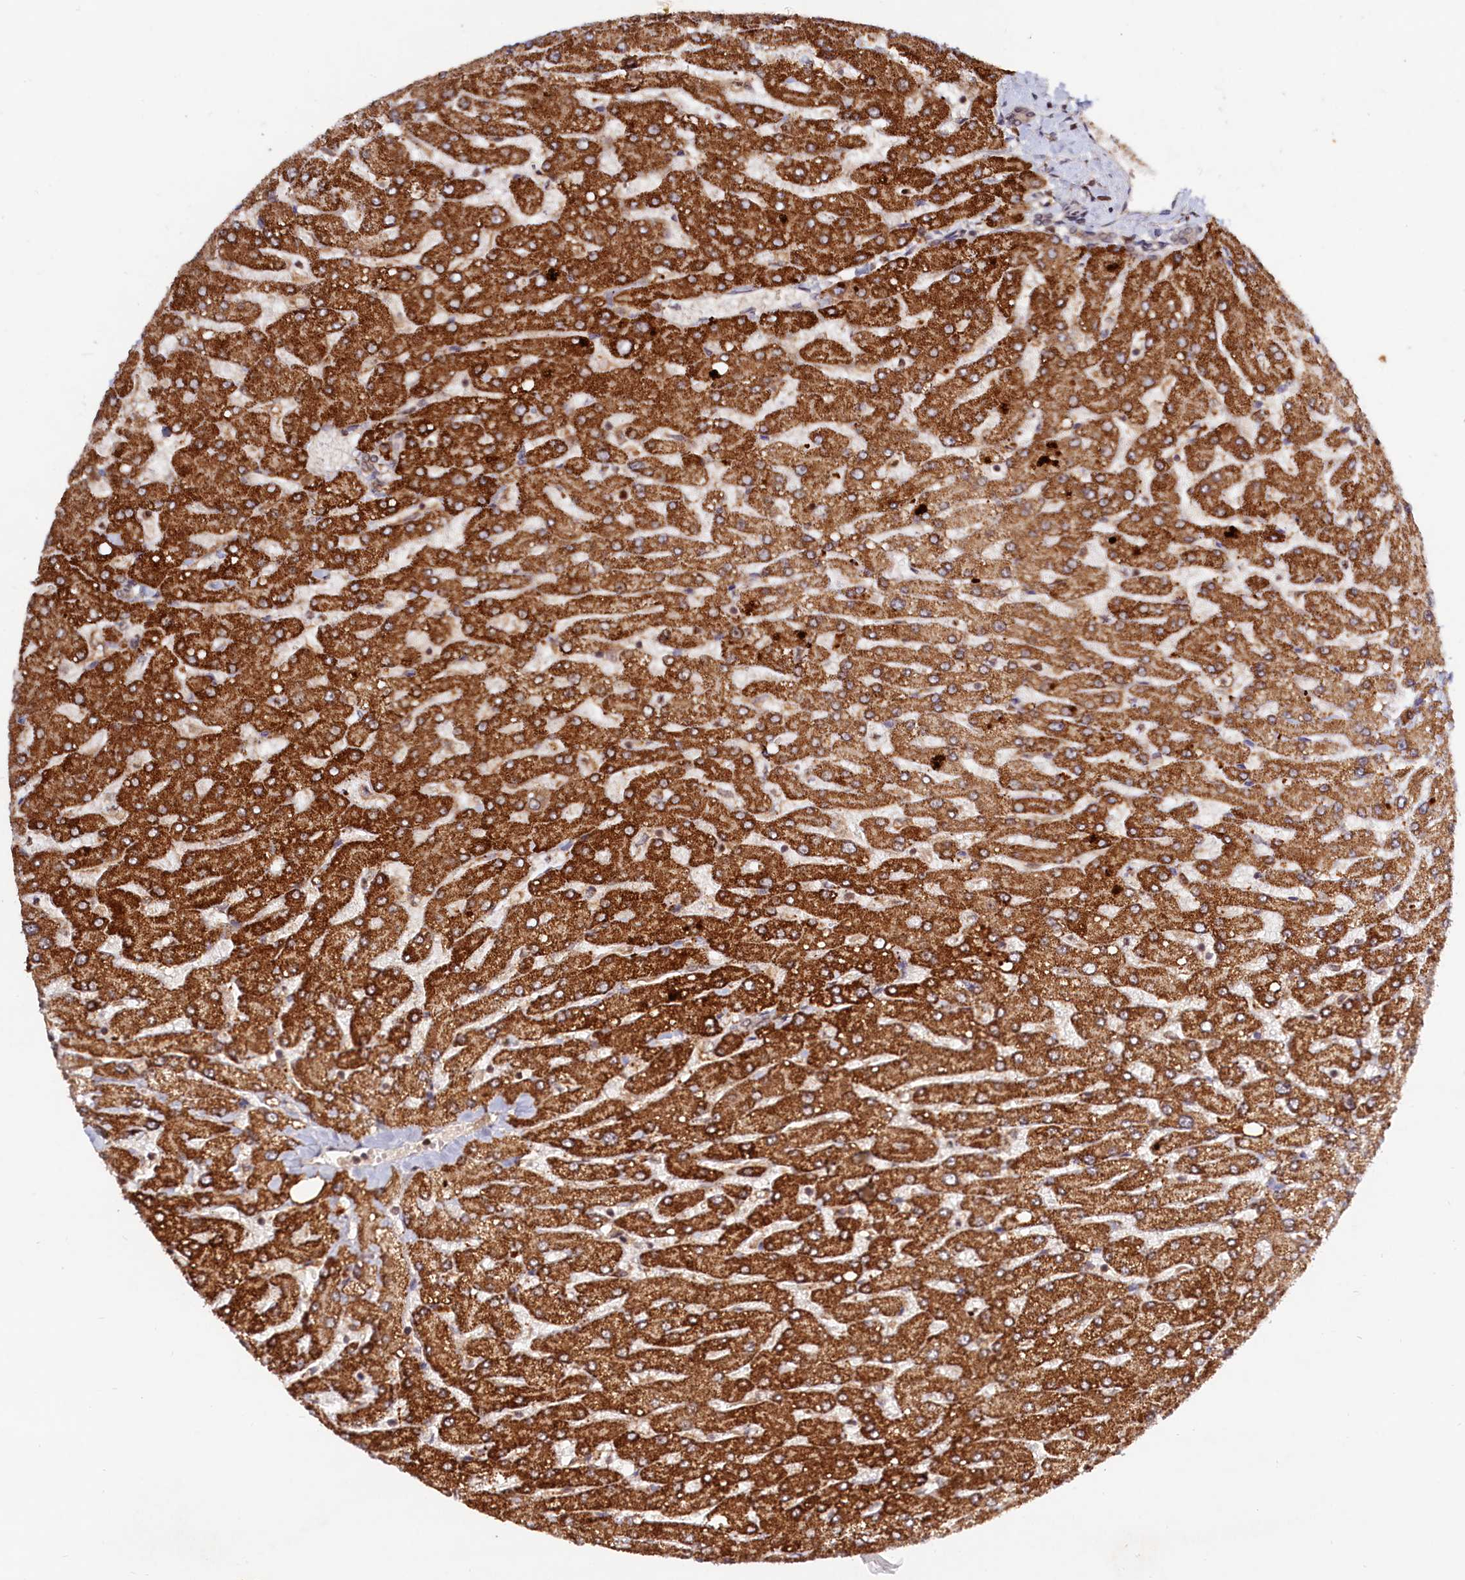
{"staining": {"intensity": "negative", "quantity": "none", "location": "none"}, "tissue": "liver", "cell_type": "Cholangiocytes", "image_type": "normal", "snomed": [{"axis": "morphology", "description": "Normal tissue, NOS"}, {"axis": "topography", "description": "Liver"}], "caption": "Liver was stained to show a protein in brown. There is no significant expression in cholangiocytes.", "gene": "TRAPPC4", "patient": {"sex": "male", "age": 55}}